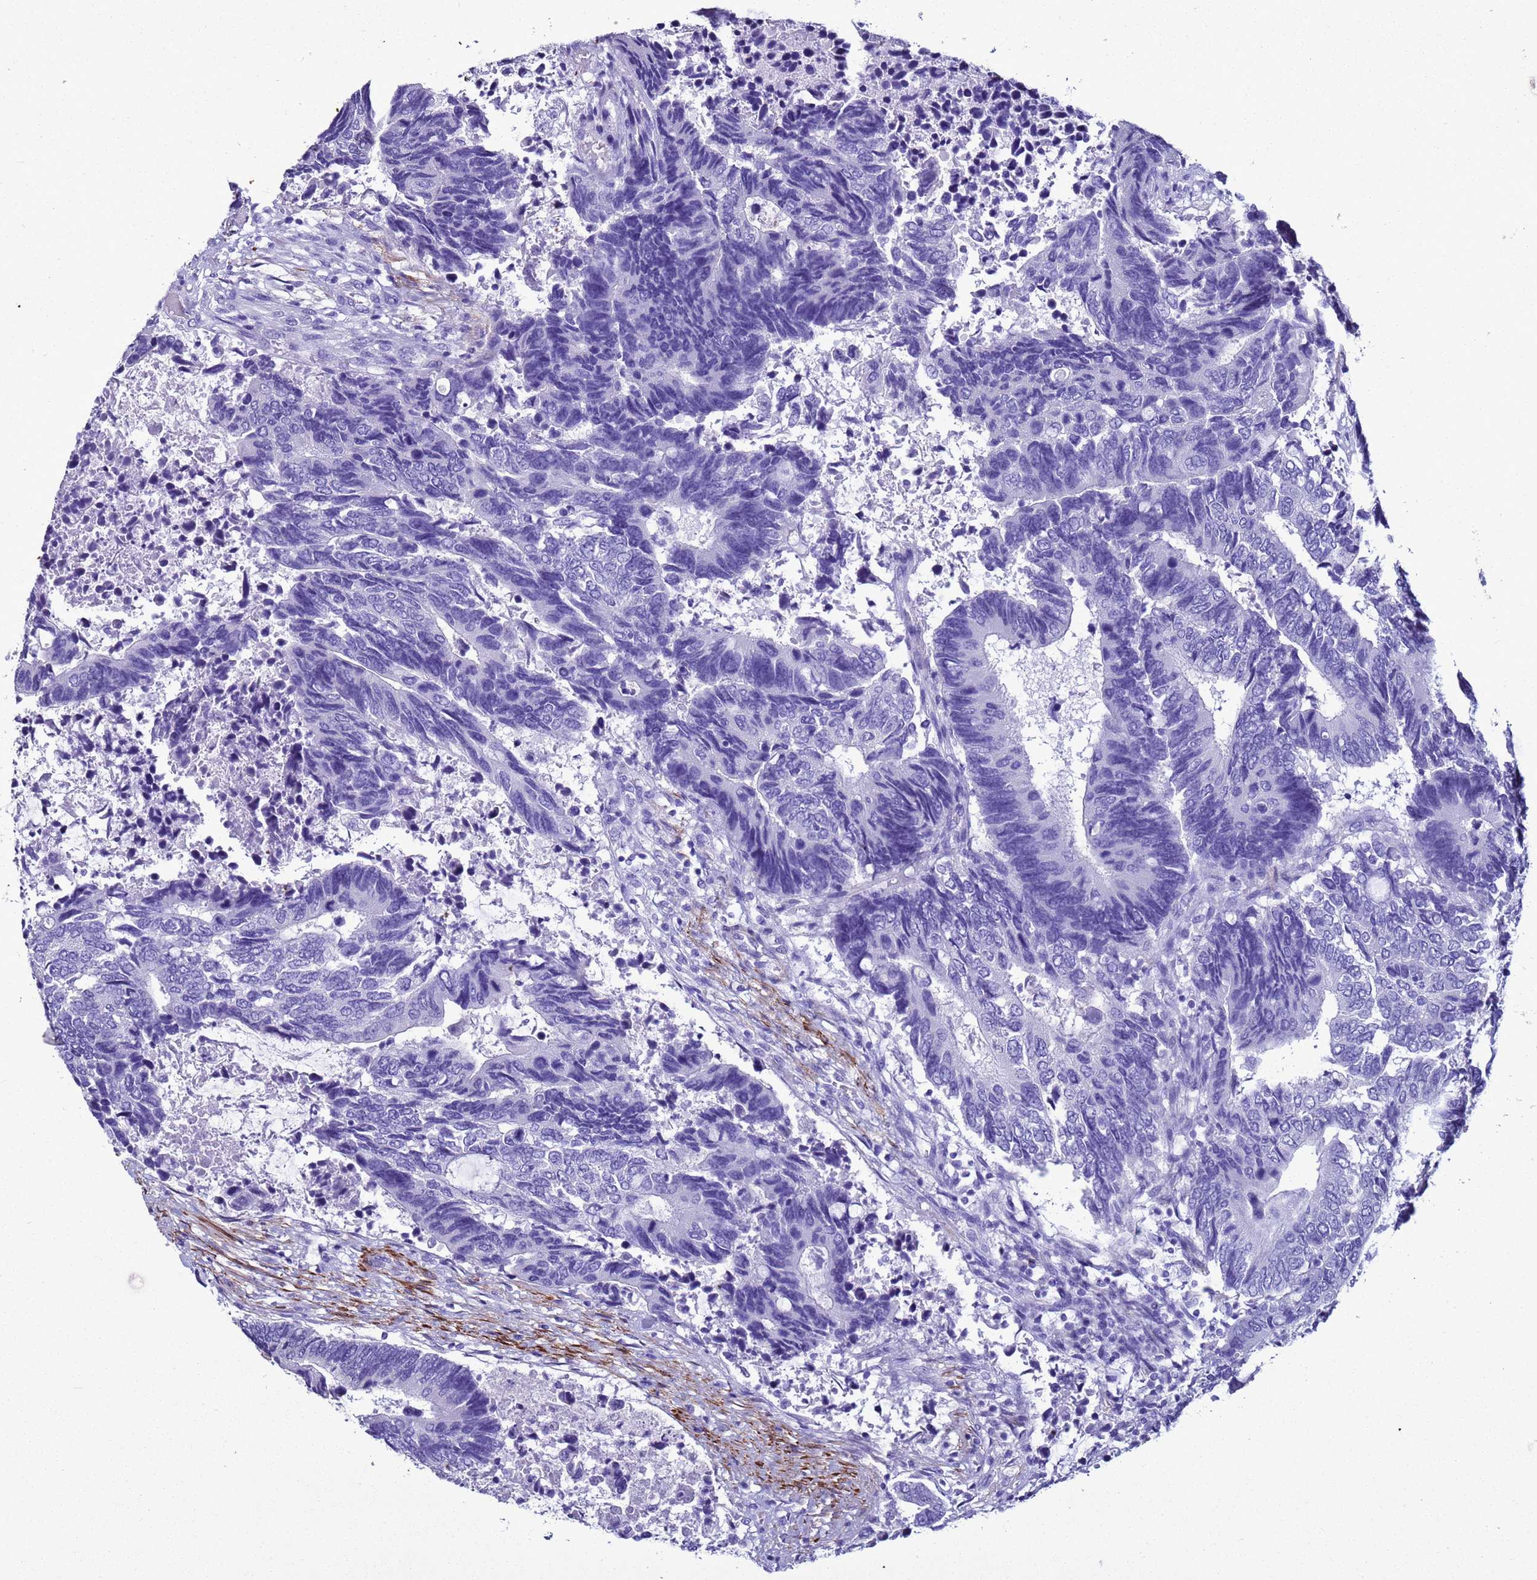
{"staining": {"intensity": "negative", "quantity": "none", "location": "none"}, "tissue": "colorectal cancer", "cell_type": "Tumor cells", "image_type": "cancer", "snomed": [{"axis": "morphology", "description": "Adenocarcinoma, NOS"}, {"axis": "topography", "description": "Colon"}], "caption": "The image demonstrates no staining of tumor cells in colorectal cancer.", "gene": "LCMT1", "patient": {"sex": "male", "age": 87}}